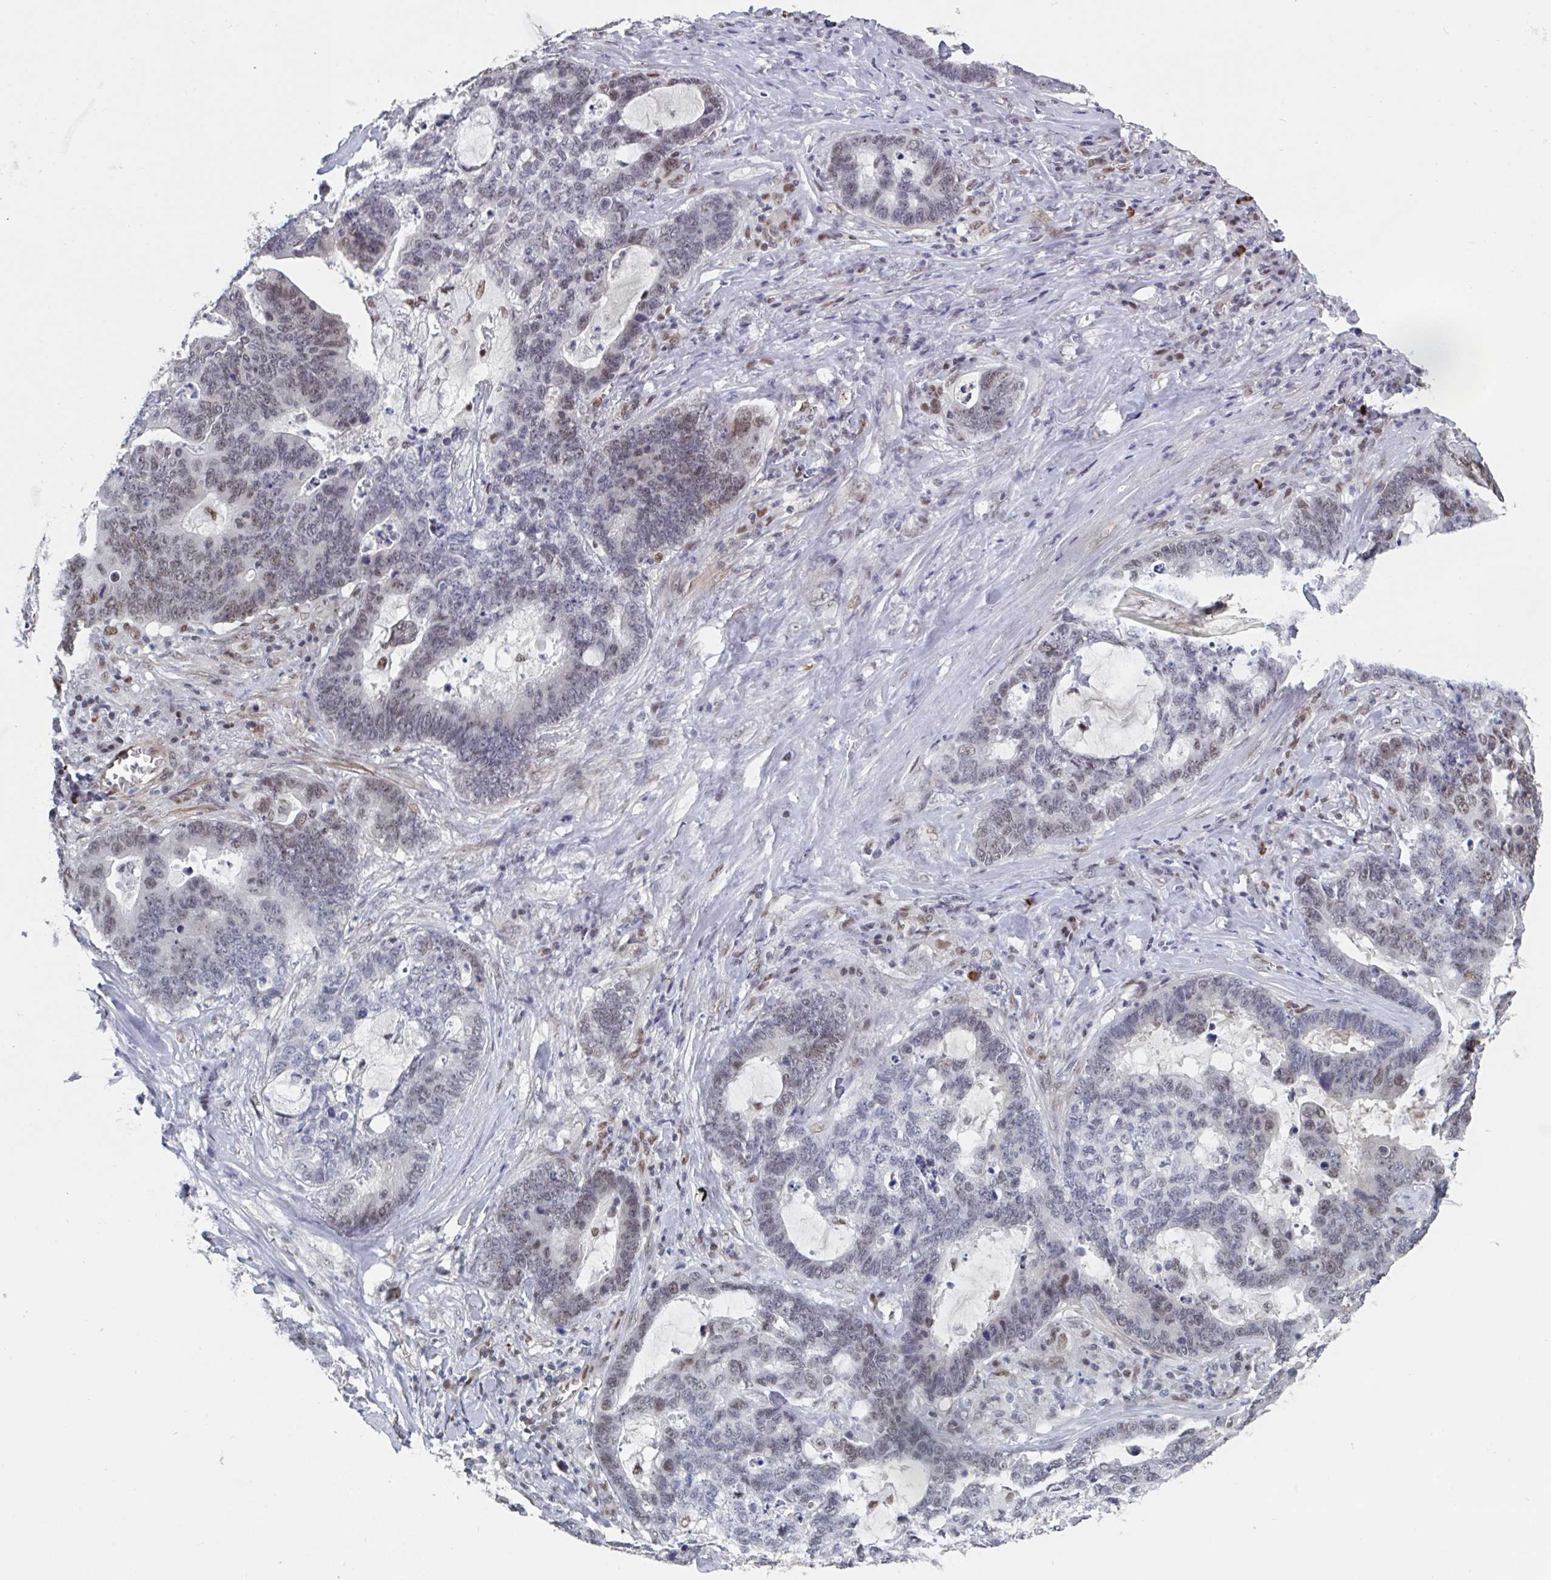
{"staining": {"intensity": "moderate", "quantity": "25%-75%", "location": "nuclear"}, "tissue": "lung cancer", "cell_type": "Tumor cells", "image_type": "cancer", "snomed": [{"axis": "morphology", "description": "Aneuploidy"}, {"axis": "morphology", "description": "Adenocarcinoma, NOS"}, {"axis": "morphology", "description": "Adenocarcinoma primary or metastatic"}, {"axis": "topography", "description": "Lung"}], "caption": "Lung cancer (adenocarcinoma) stained with DAB (3,3'-diaminobenzidine) IHC demonstrates medium levels of moderate nuclear staining in approximately 25%-75% of tumor cells.", "gene": "BCL7B", "patient": {"sex": "female", "age": 75}}